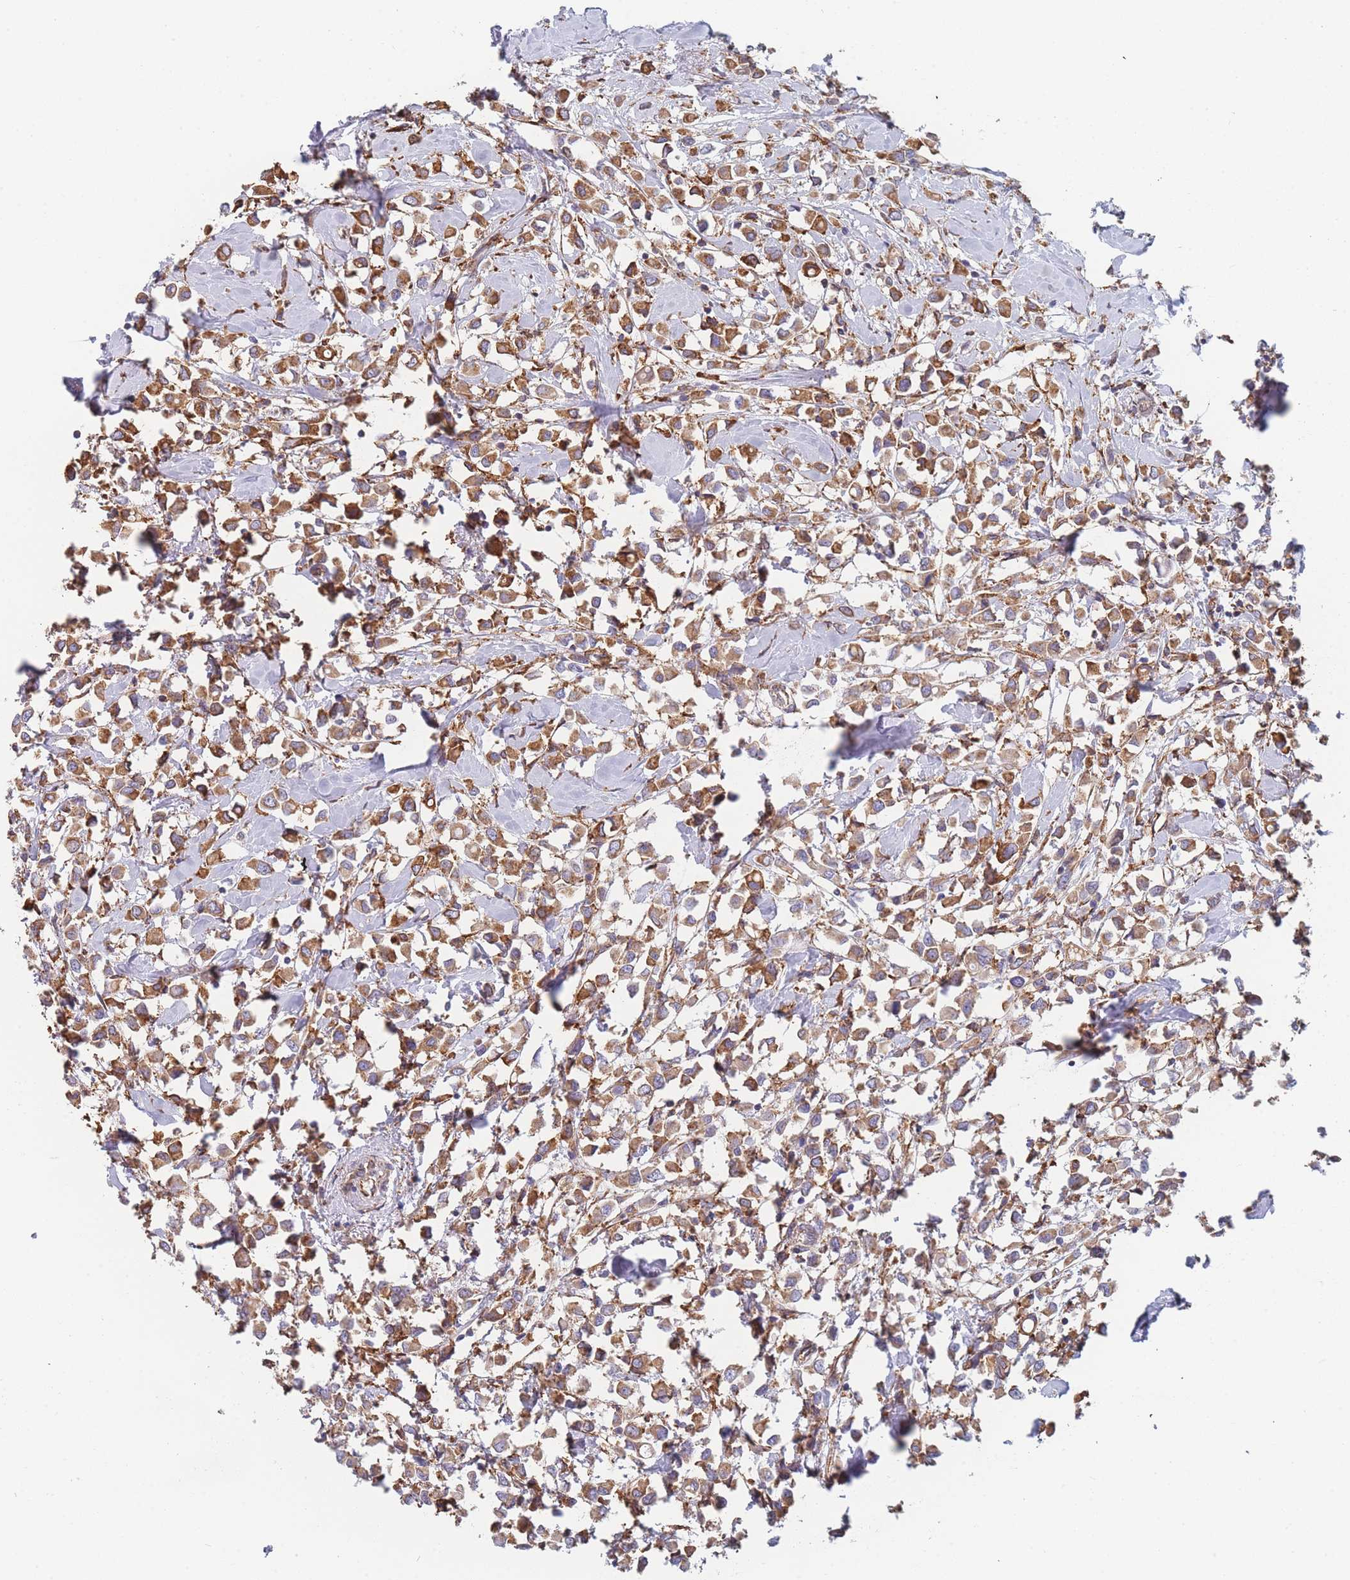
{"staining": {"intensity": "moderate", "quantity": ">75%", "location": "cytoplasmic/membranous"}, "tissue": "breast cancer", "cell_type": "Tumor cells", "image_type": "cancer", "snomed": [{"axis": "morphology", "description": "Duct carcinoma"}, {"axis": "topography", "description": "Breast"}], "caption": "Protein staining shows moderate cytoplasmic/membranous positivity in about >75% of tumor cells in breast cancer.", "gene": "OR7C2", "patient": {"sex": "female", "age": 61}}